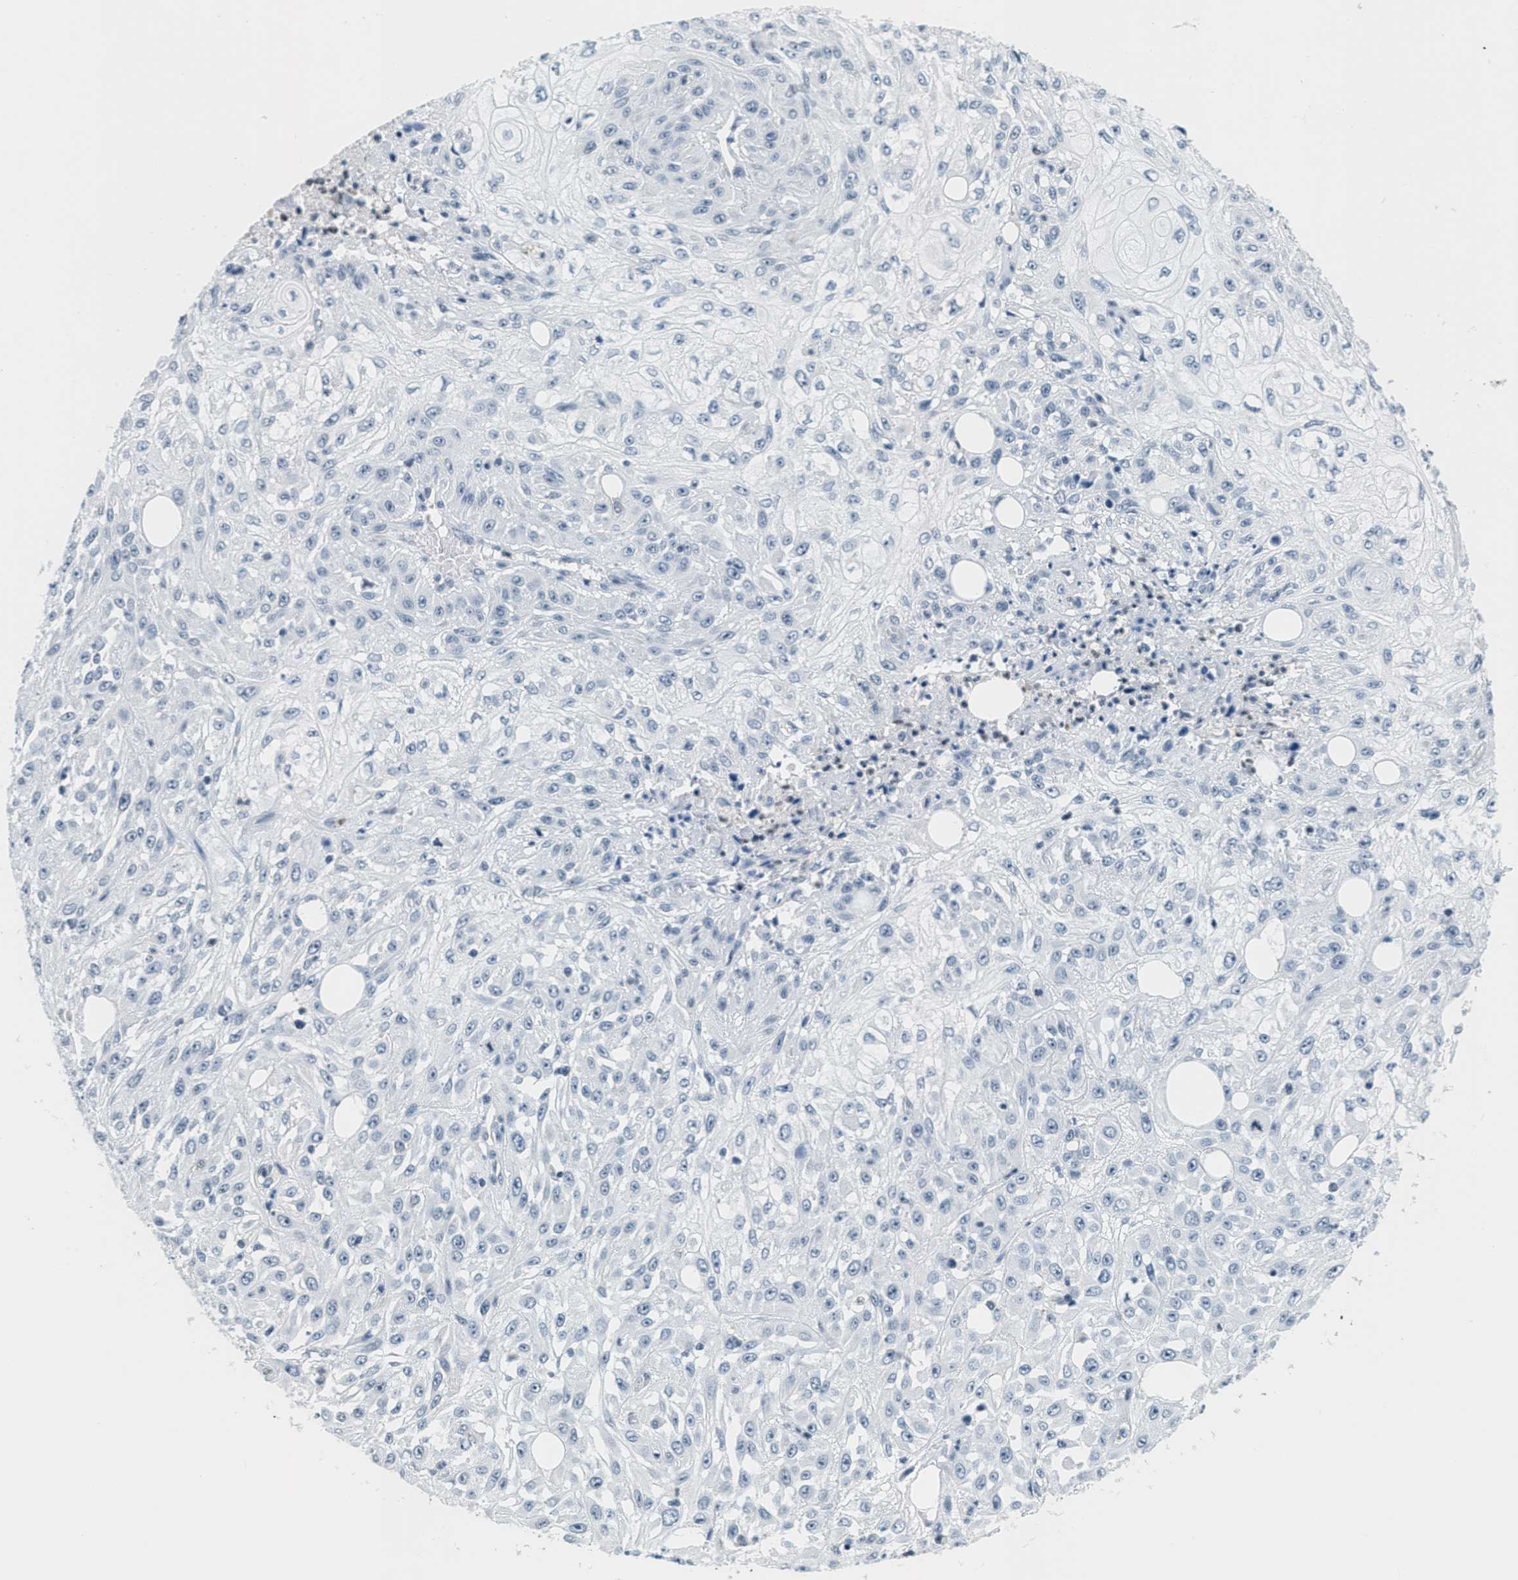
{"staining": {"intensity": "negative", "quantity": "none", "location": "none"}, "tissue": "skin cancer", "cell_type": "Tumor cells", "image_type": "cancer", "snomed": [{"axis": "morphology", "description": "Squamous cell carcinoma, NOS"}, {"axis": "morphology", "description": "Squamous cell carcinoma, metastatic, NOS"}, {"axis": "topography", "description": "Skin"}, {"axis": "topography", "description": "Lymph node"}], "caption": "The photomicrograph reveals no significant positivity in tumor cells of squamous cell carcinoma (skin). (Stains: DAB immunohistochemistry with hematoxylin counter stain, Microscopy: brightfield microscopy at high magnification).", "gene": "CA4", "patient": {"sex": "male", "age": 75}}